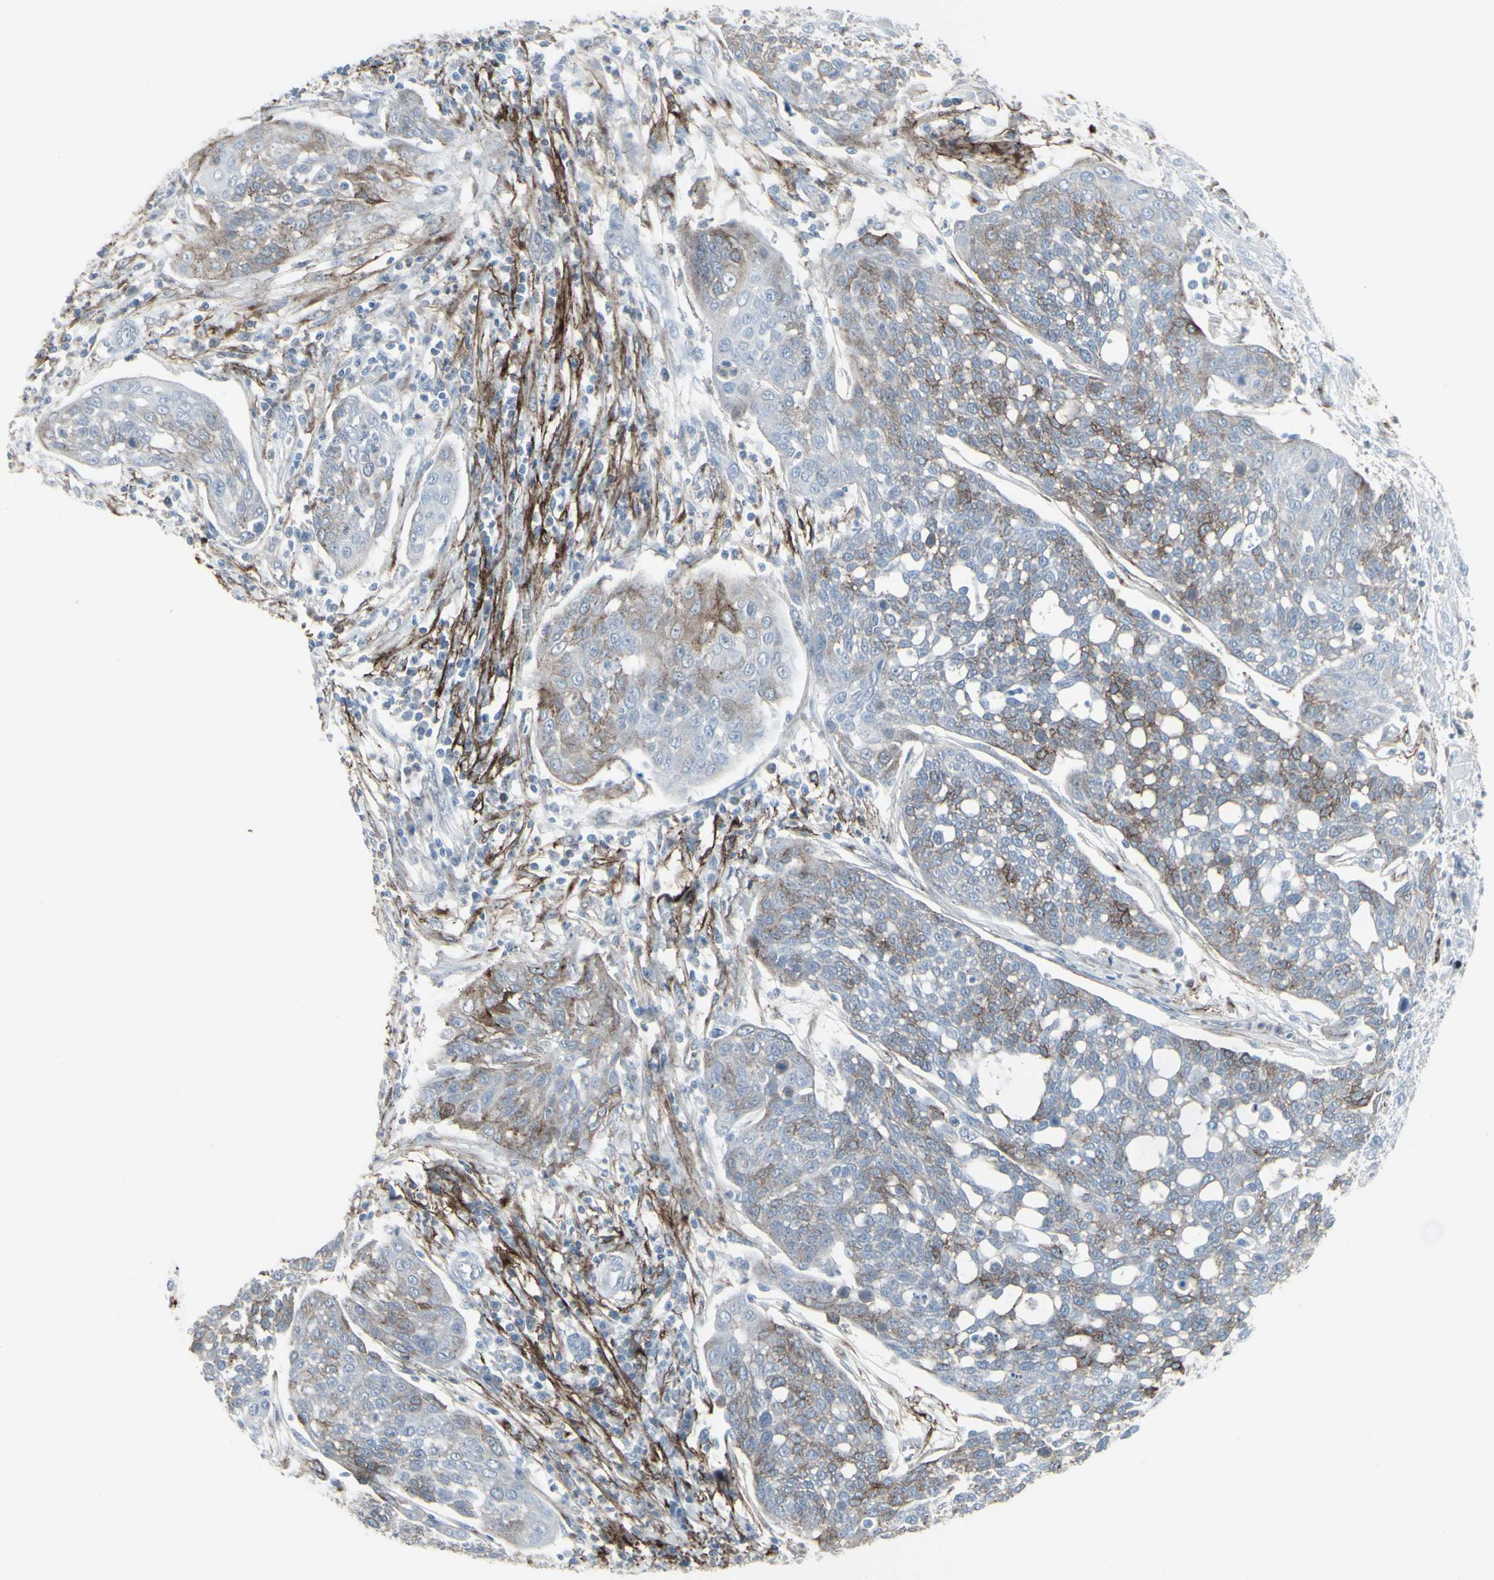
{"staining": {"intensity": "weak", "quantity": "25%-75%", "location": "cytoplasmic/membranous"}, "tissue": "cervical cancer", "cell_type": "Tumor cells", "image_type": "cancer", "snomed": [{"axis": "morphology", "description": "Squamous cell carcinoma, NOS"}, {"axis": "topography", "description": "Cervix"}], "caption": "This is an image of immunohistochemistry (IHC) staining of cervical cancer (squamous cell carcinoma), which shows weak positivity in the cytoplasmic/membranous of tumor cells.", "gene": "GJA1", "patient": {"sex": "female", "age": 34}}